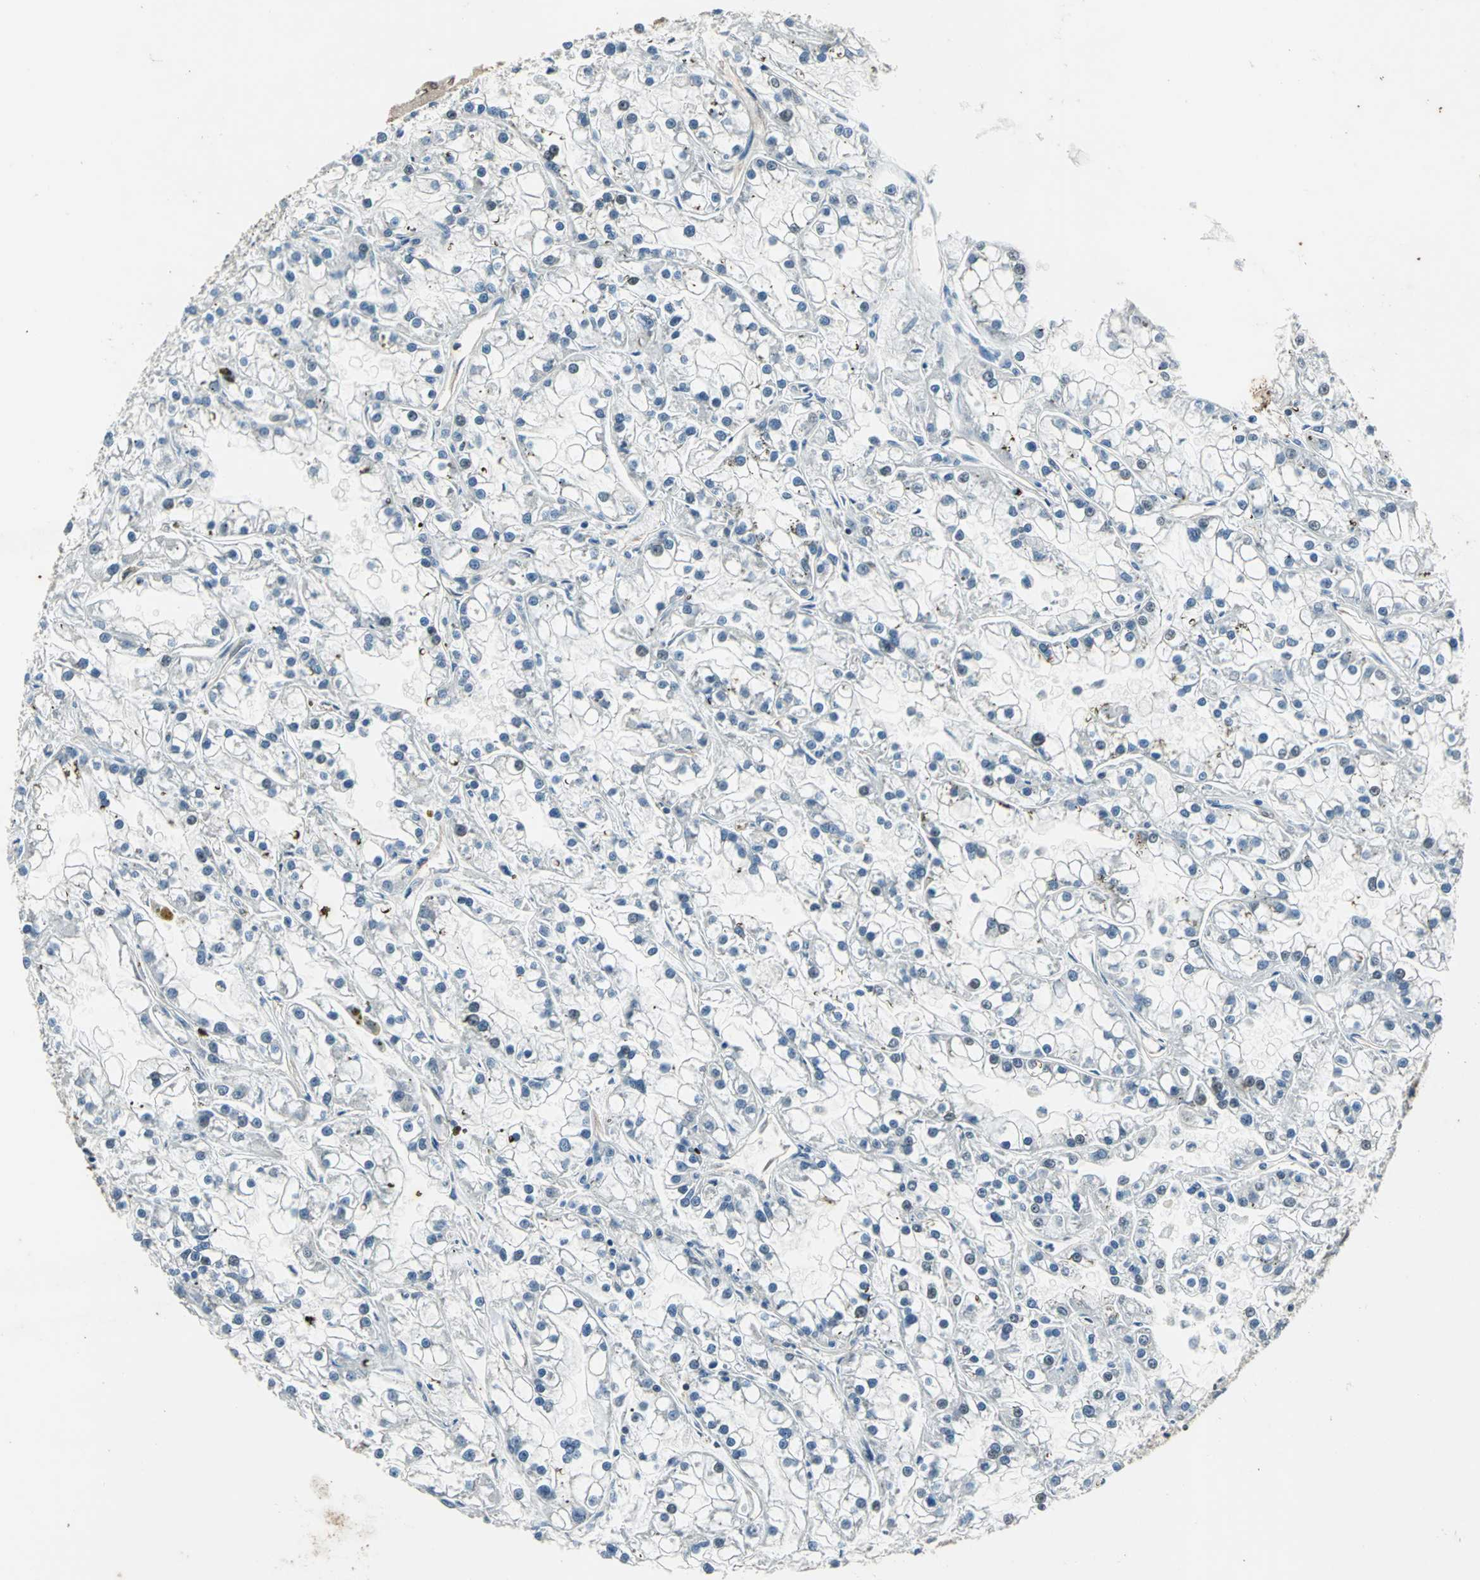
{"staining": {"intensity": "negative", "quantity": "none", "location": "none"}, "tissue": "renal cancer", "cell_type": "Tumor cells", "image_type": "cancer", "snomed": [{"axis": "morphology", "description": "Adenocarcinoma, NOS"}, {"axis": "topography", "description": "Kidney"}], "caption": "Tumor cells are negative for brown protein staining in renal adenocarcinoma. (DAB (3,3'-diaminobenzidine) immunohistochemistry (IHC) visualized using brightfield microscopy, high magnification).", "gene": "BRIP1", "patient": {"sex": "female", "age": 52}}